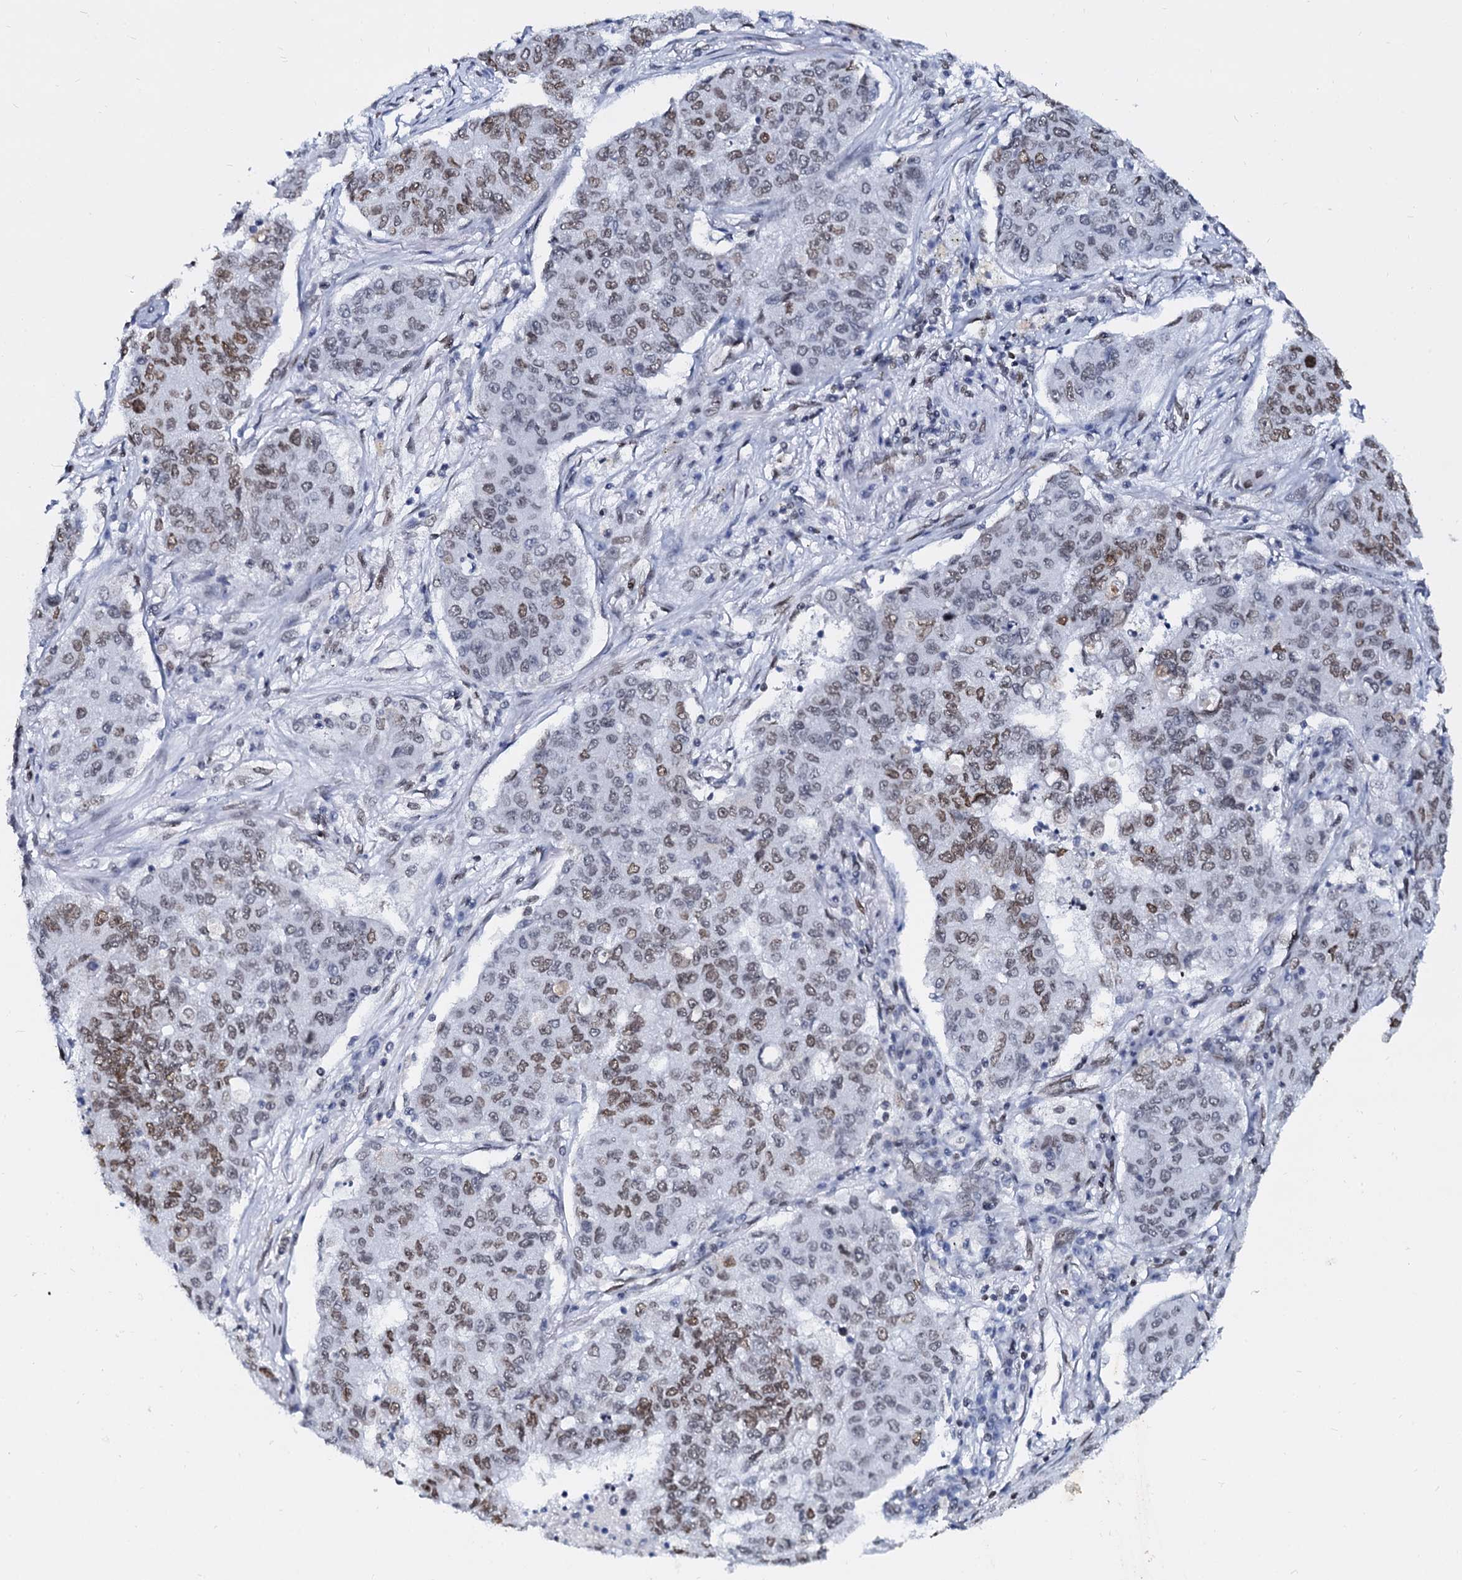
{"staining": {"intensity": "moderate", "quantity": ">75%", "location": "nuclear"}, "tissue": "lung cancer", "cell_type": "Tumor cells", "image_type": "cancer", "snomed": [{"axis": "morphology", "description": "Squamous cell carcinoma, NOS"}, {"axis": "topography", "description": "Lung"}], "caption": "A brown stain highlights moderate nuclear expression of a protein in lung cancer (squamous cell carcinoma) tumor cells.", "gene": "CMAS", "patient": {"sex": "male", "age": 74}}